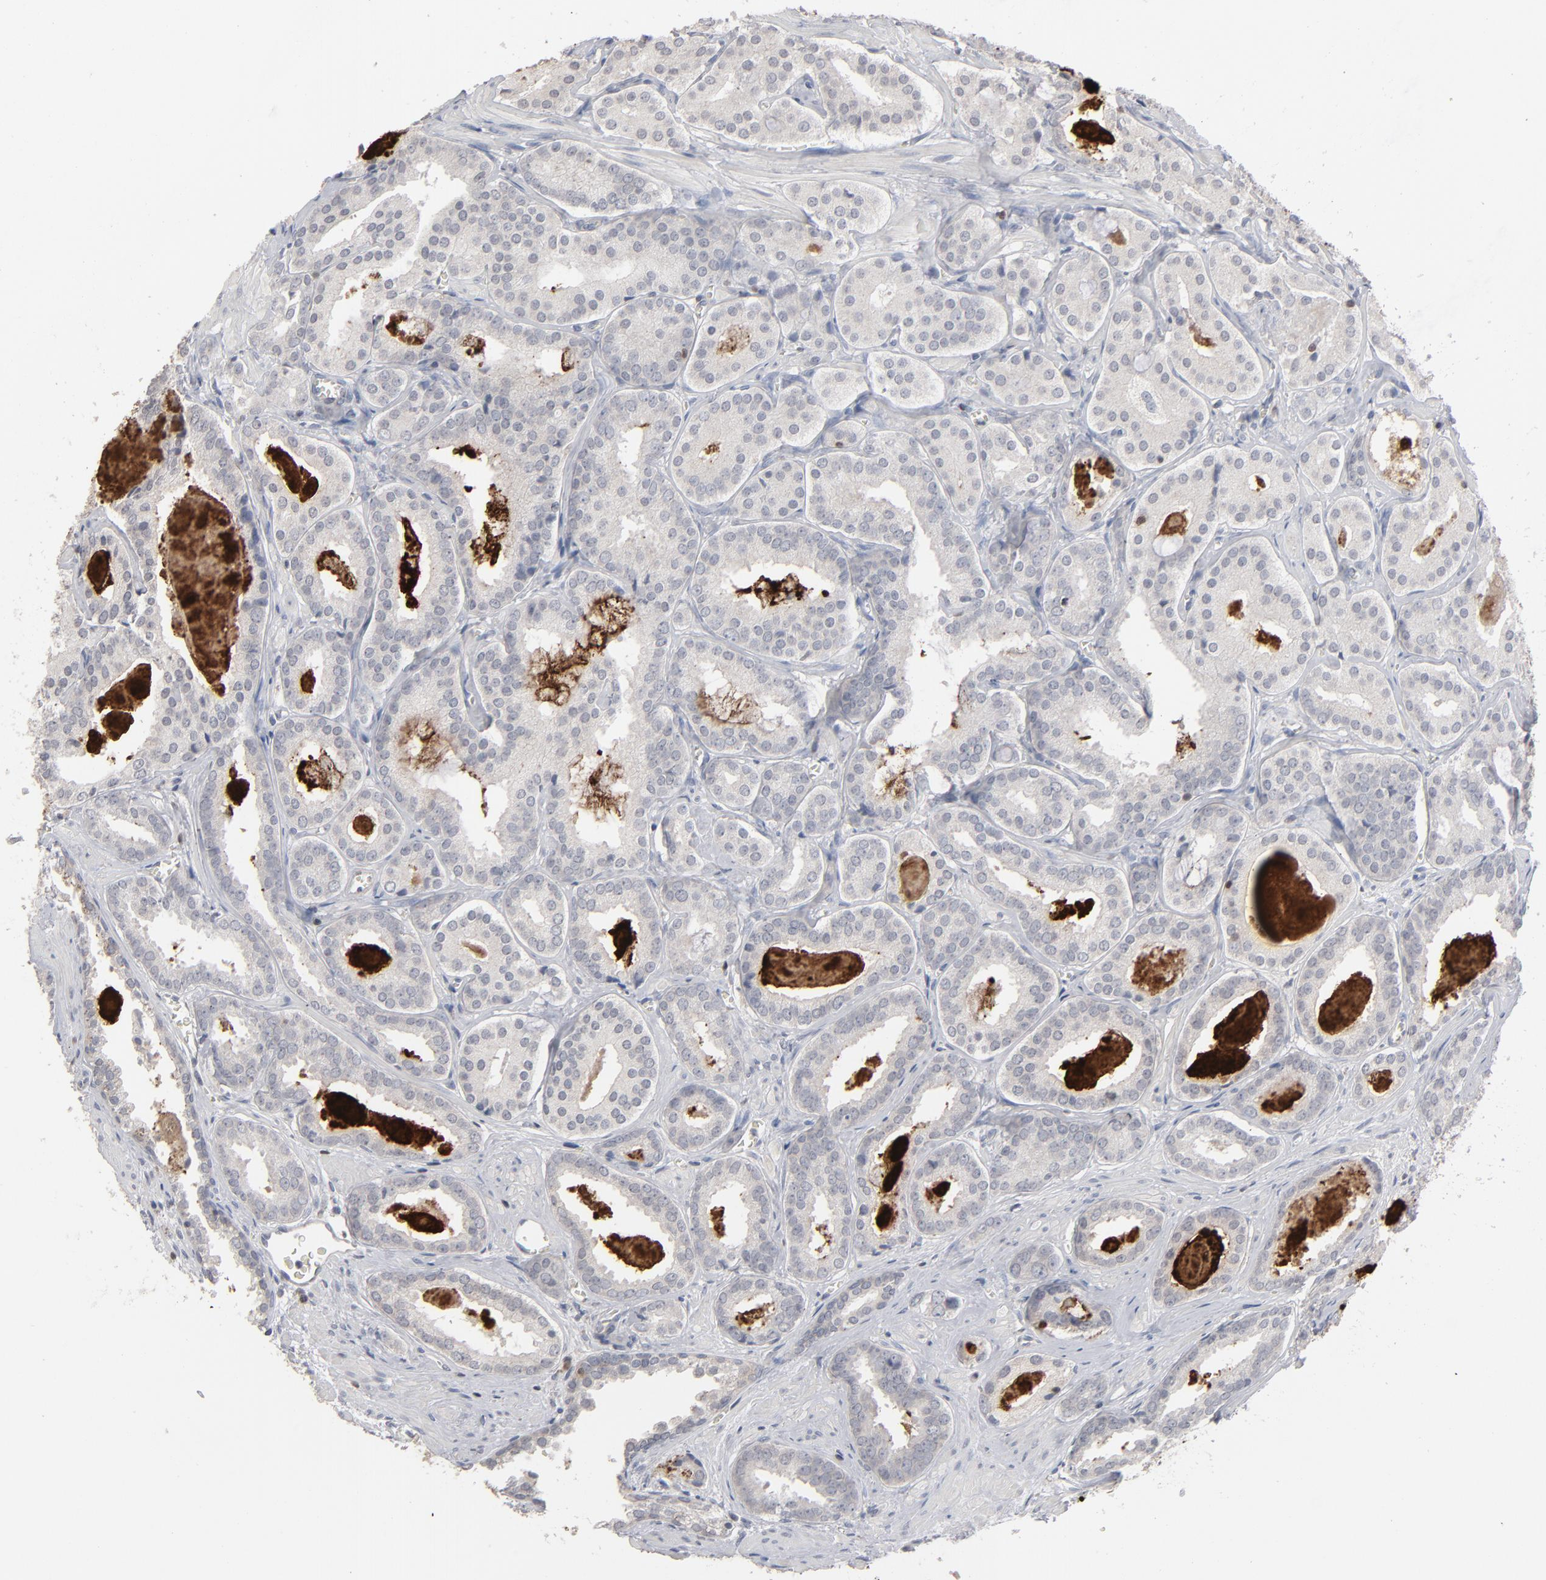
{"staining": {"intensity": "negative", "quantity": "none", "location": "none"}, "tissue": "prostate cancer", "cell_type": "Tumor cells", "image_type": "cancer", "snomed": [{"axis": "morphology", "description": "Adenocarcinoma, Medium grade"}, {"axis": "topography", "description": "Prostate"}], "caption": "There is no significant positivity in tumor cells of prostate cancer (medium-grade adenocarcinoma). (Immunohistochemistry, brightfield microscopy, high magnification).", "gene": "STAT4", "patient": {"sex": "male", "age": 64}}